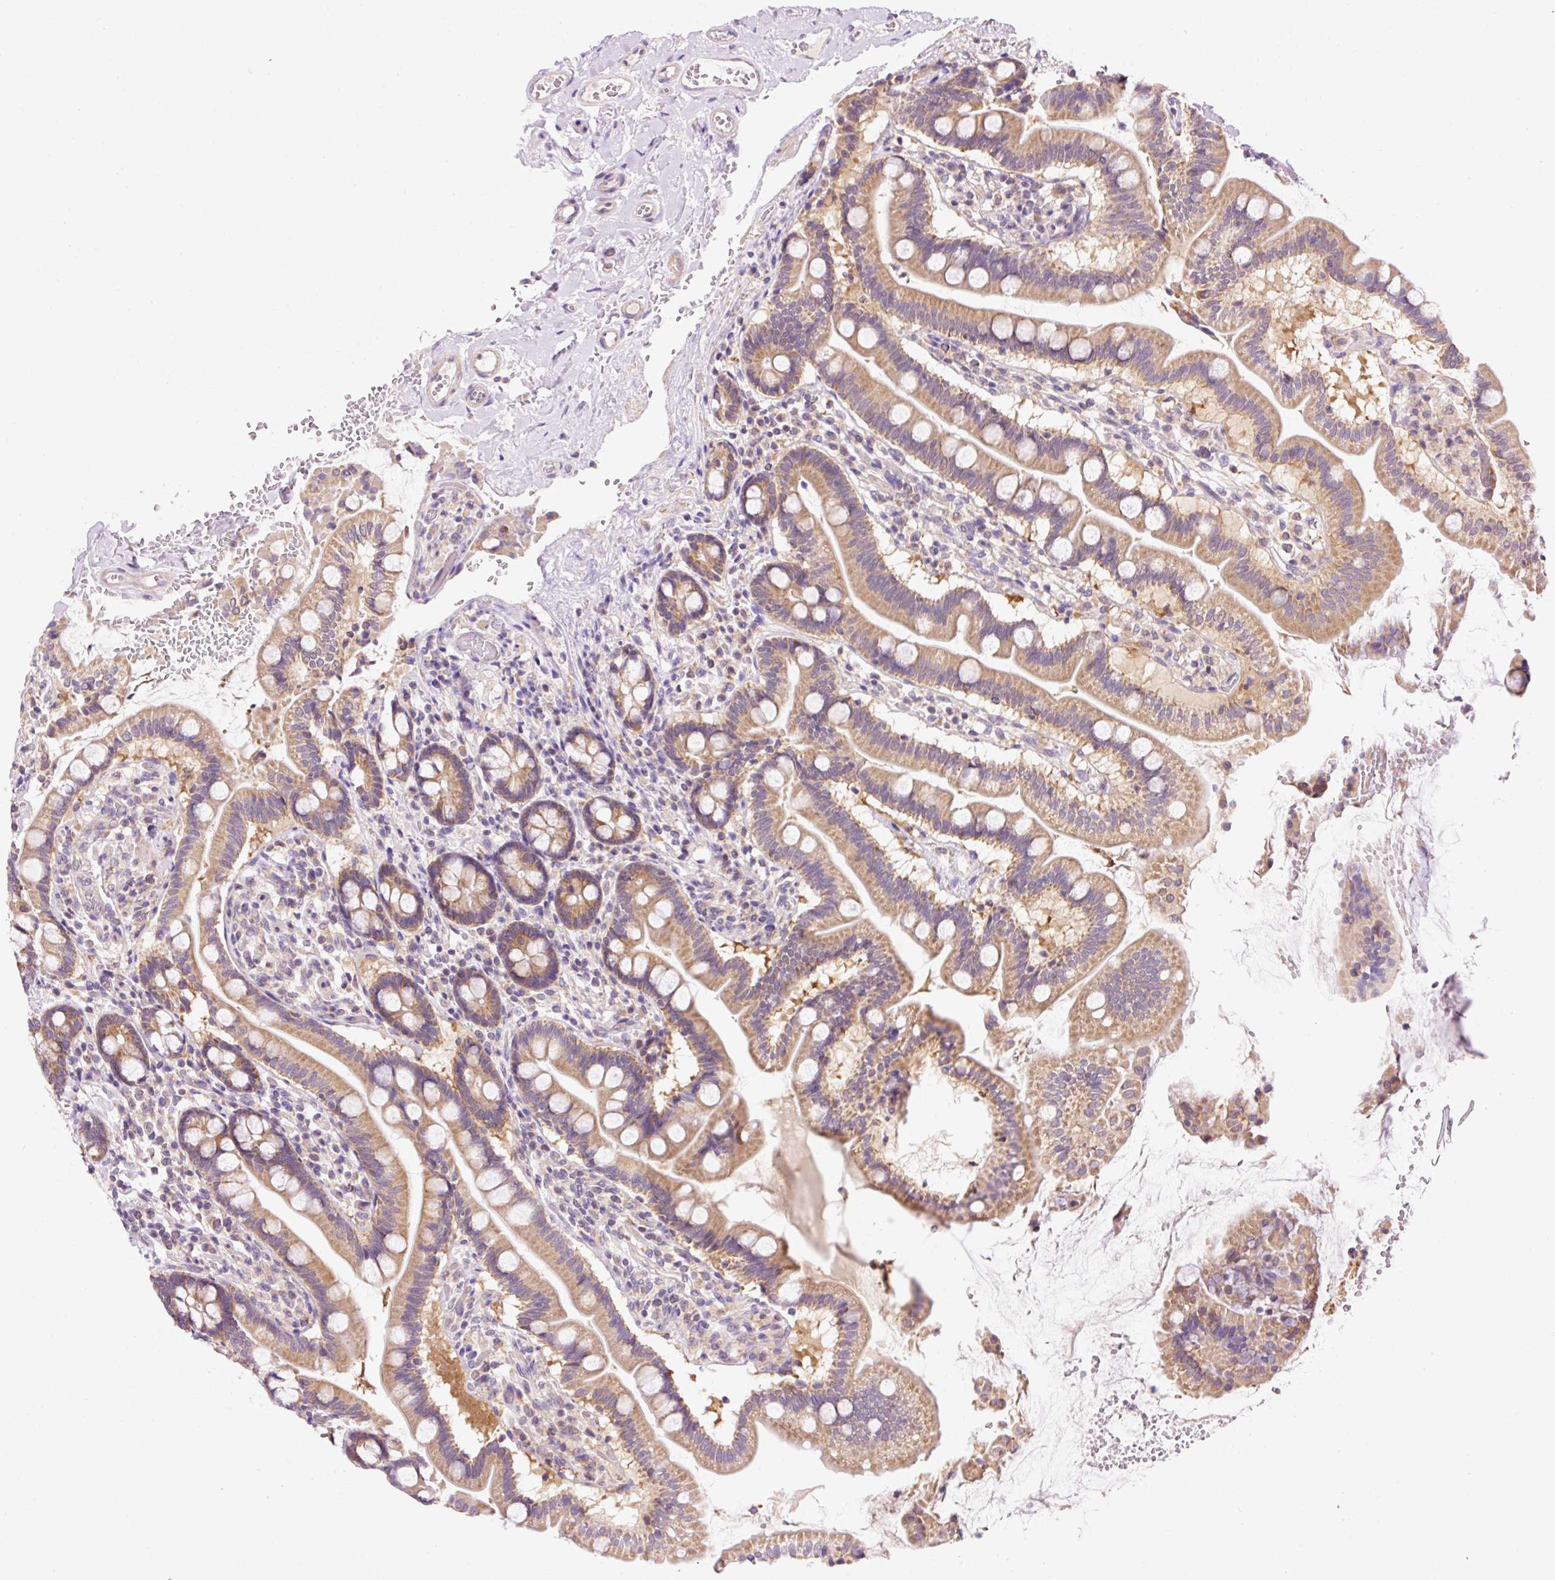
{"staining": {"intensity": "moderate", "quantity": ">75%", "location": "cytoplasmic/membranous"}, "tissue": "small intestine", "cell_type": "Glandular cells", "image_type": "normal", "snomed": [{"axis": "morphology", "description": "Normal tissue, NOS"}, {"axis": "topography", "description": "Small intestine"}], "caption": "Protein staining of unremarkable small intestine demonstrates moderate cytoplasmic/membranous staining in approximately >75% of glandular cells.", "gene": "IMMT", "patient": {"sex": "female", "age": 64}}